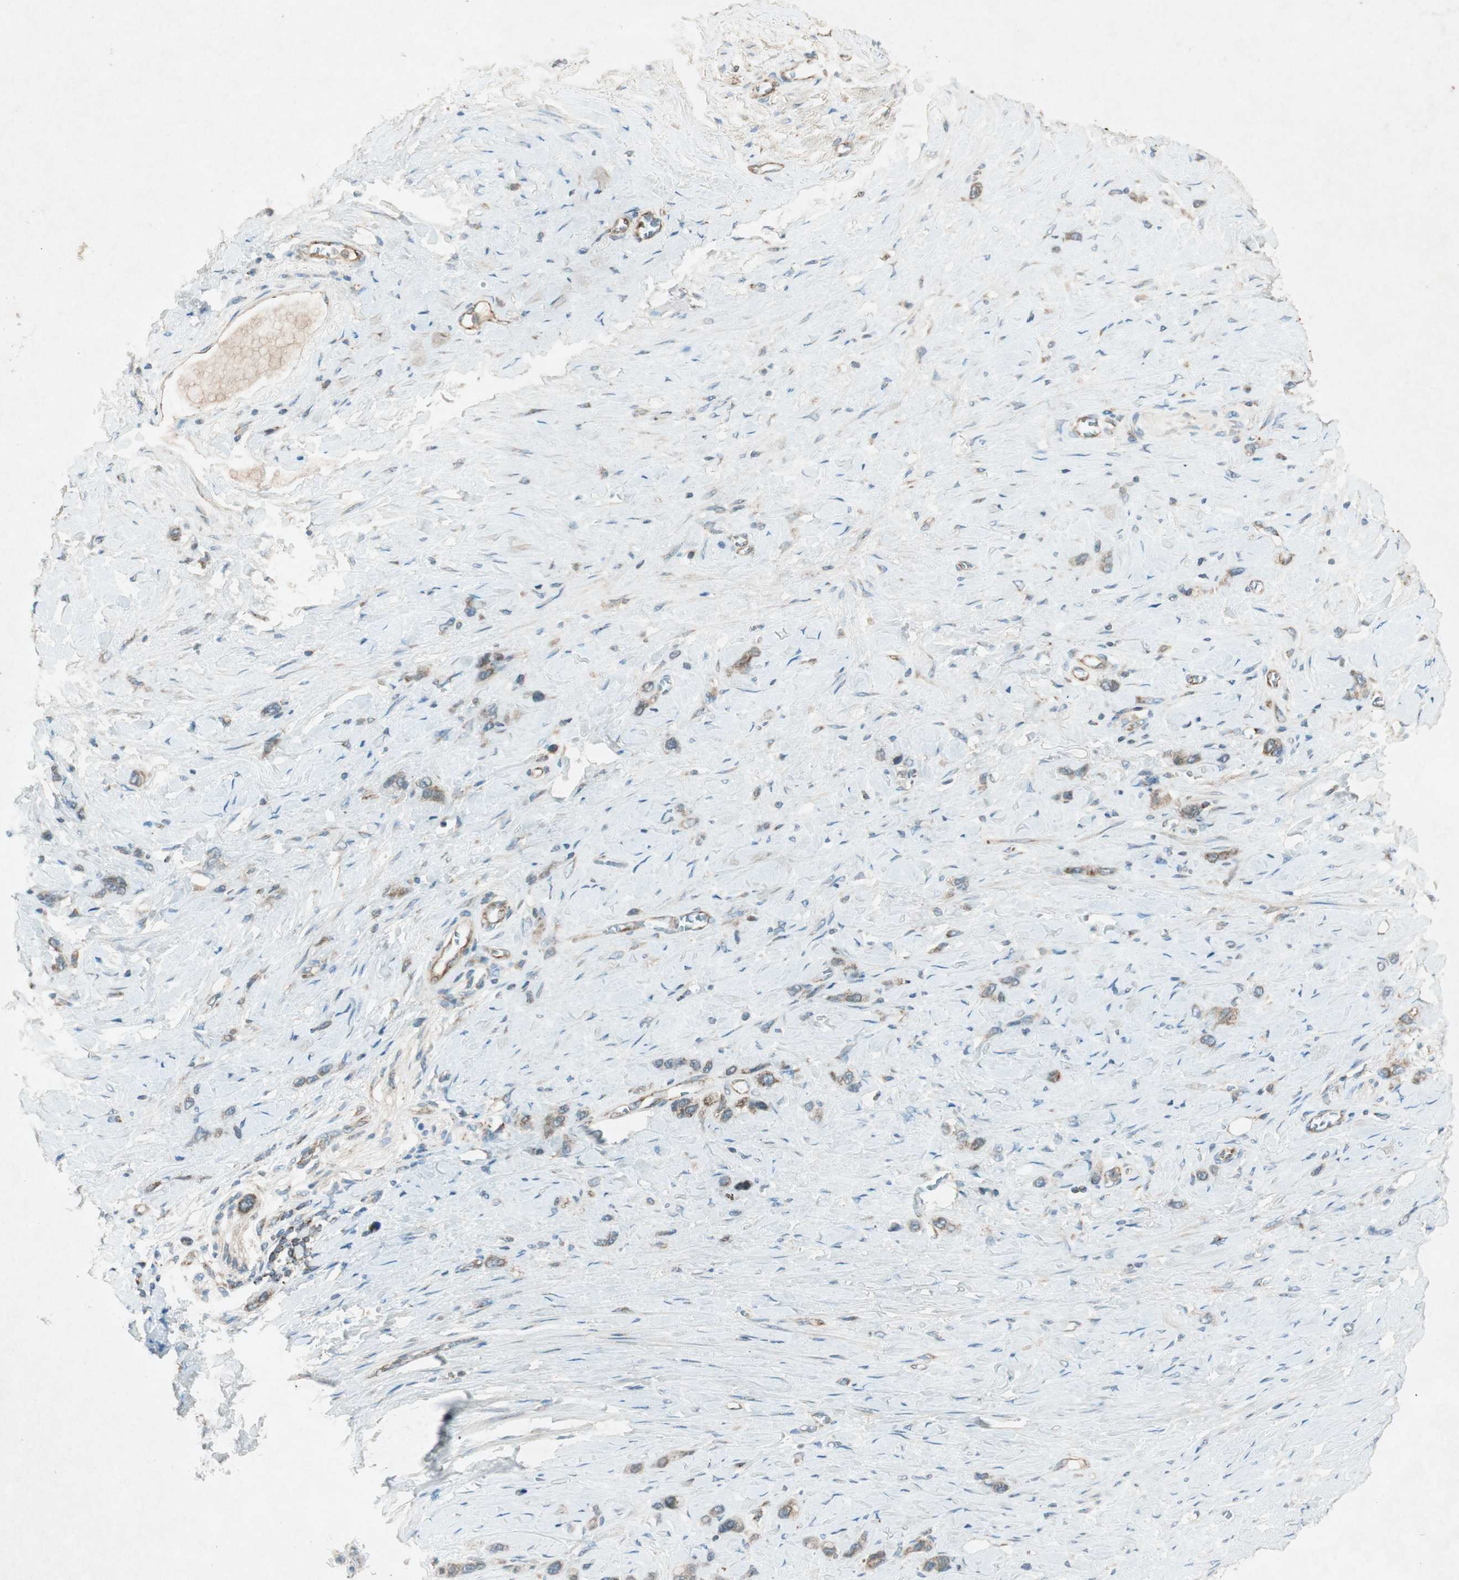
{"staining": {"intensity": "moderate", "quantity": ">75%", "location": "cytoplasmic/membranous"}, "tissue": "stomach cancer", "cell_type": "Tumor cells", "image_type": "cancer", "snomed": [{"axis": "morphology", "description": "Normal tissue, NOS"}, {"axis": "morphology", "description": "Adenocarcinoma, NOS"}, {"axis": "morphology", "description": "Adenocarcinoma, High grade"}, {"axis": "topography", "description": "Stomach, upper"}, {"axis": "topography", "description": "Stomach"}], "caption": "This image reveals immunohistochemistry (IHC) staining of adenocarcinoma (high-grade) (stomach), with medium moderate cytoplasmic/membranous staining in approximately >75% of tumor cells.", "gene": "CHADL", "patient": {"sex": "female", "age": 65}}